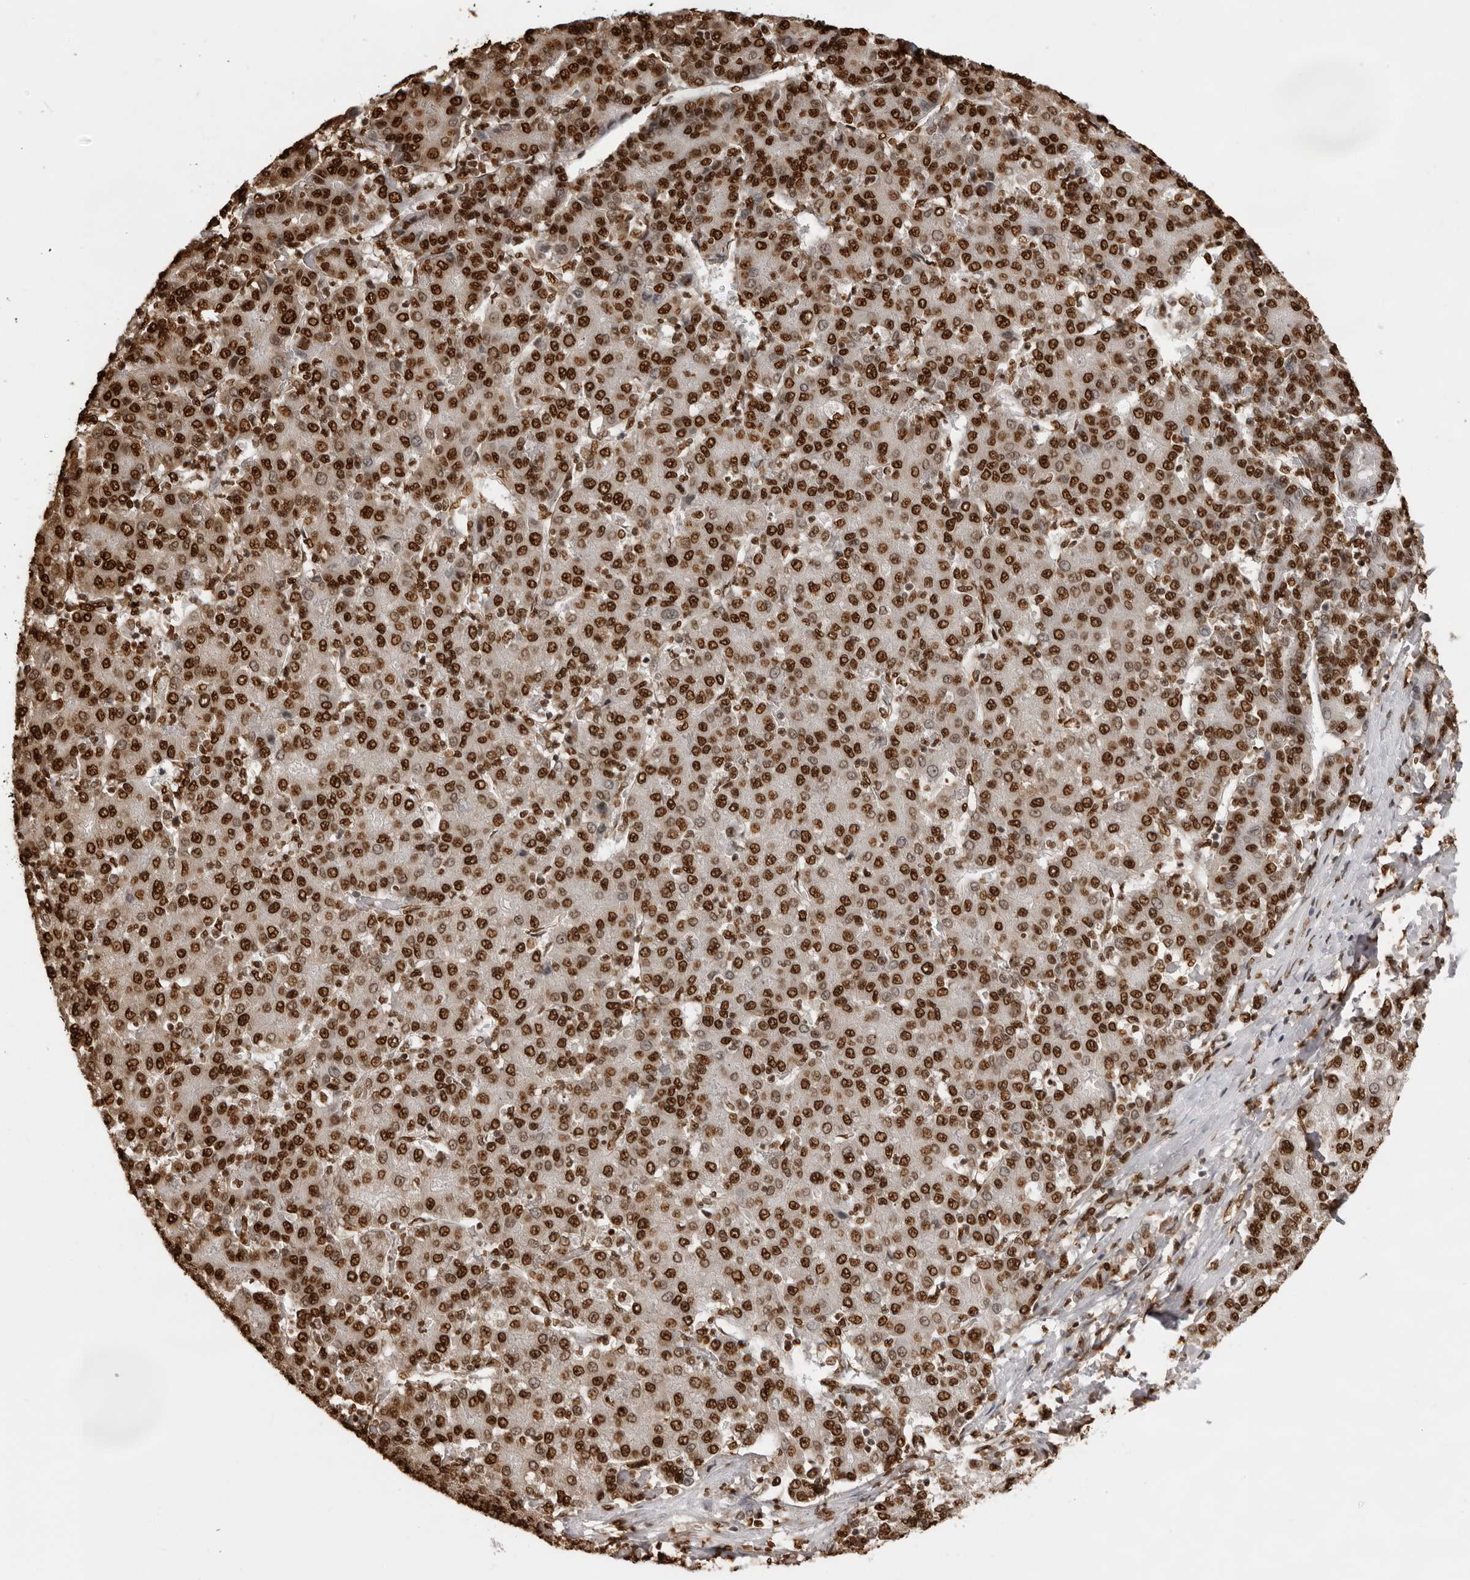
{"staining": {"intensity": "strong", "quantity": ">75%", "location": "nuclear"}, "tissue": "liver cancer", "cell_type": "Tumor cells", "image_type": "cancer", "snomed": [{"axis": "morphology", "description": "Carcinoma, Hepatocellular, NOS"}, {"axis": "topography", "description": "Liver"}], "caption": "Immunohistochemical staining of hepatocellular carcinoma (liver) shows strong nuclear protein staining in approximately >75% of tumor cells.", "gene": "ZFP91", "patient": {"sex": "male", "age": 65}}